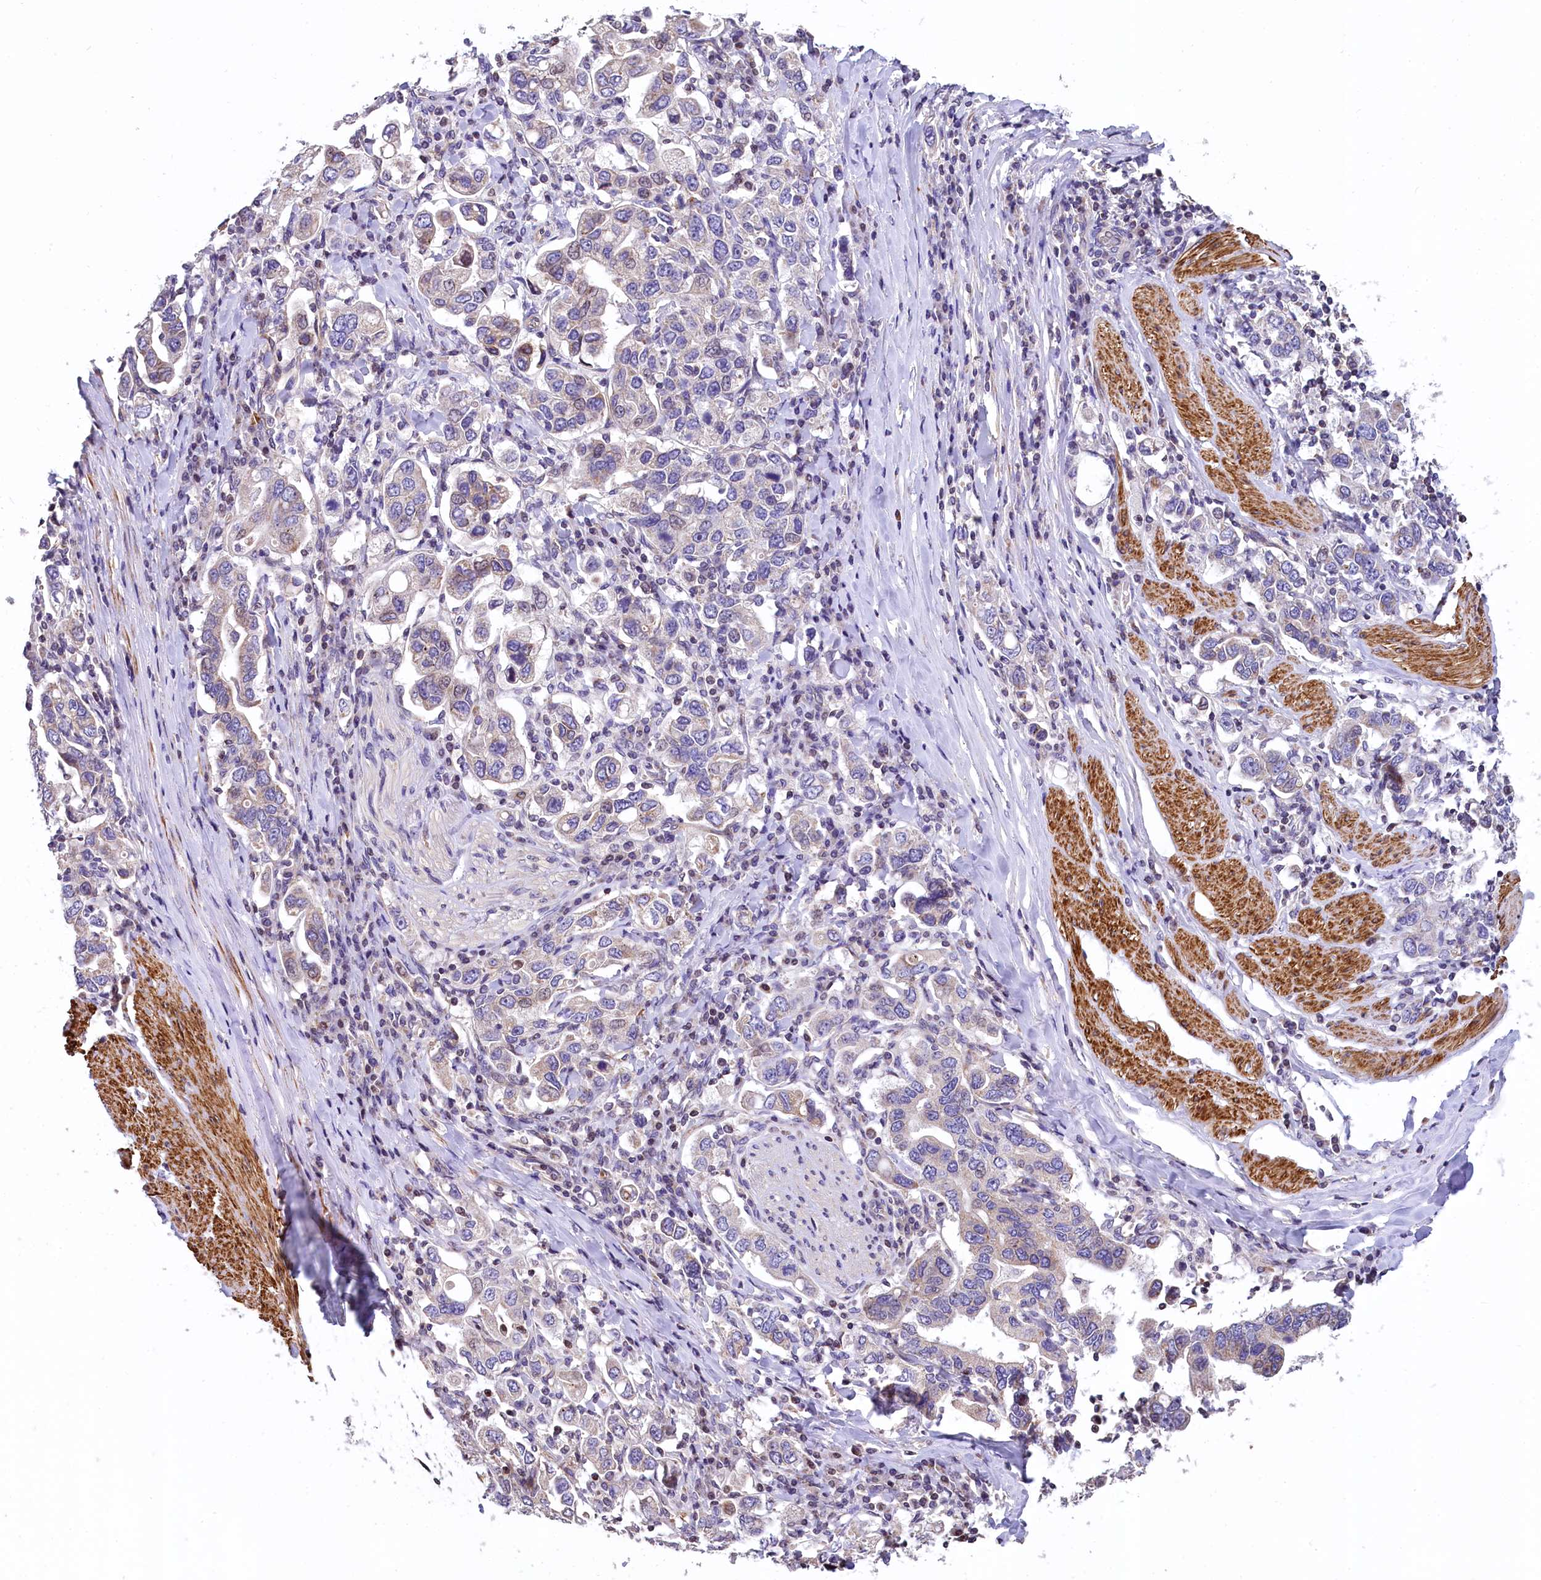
{"staining": {"intensity": "negative", "quantity": "none", "location": "none"}, "tissue": "stomach cancer", "cell_type": "Tumor cells", "image_type": "cancer", "snomed": [{"axis": "morphology", "description": "Adenocarcinoma, NOS"}, {"axis": "topography", "description": "Stomach, upper"}], "caption": "Adenocarcinoma (stomach) was stained to show a protein in brown. There is no significant expression in tumor cells.", "gene": "ZNF2", "patient": {"sex": "male", "age": 62}}